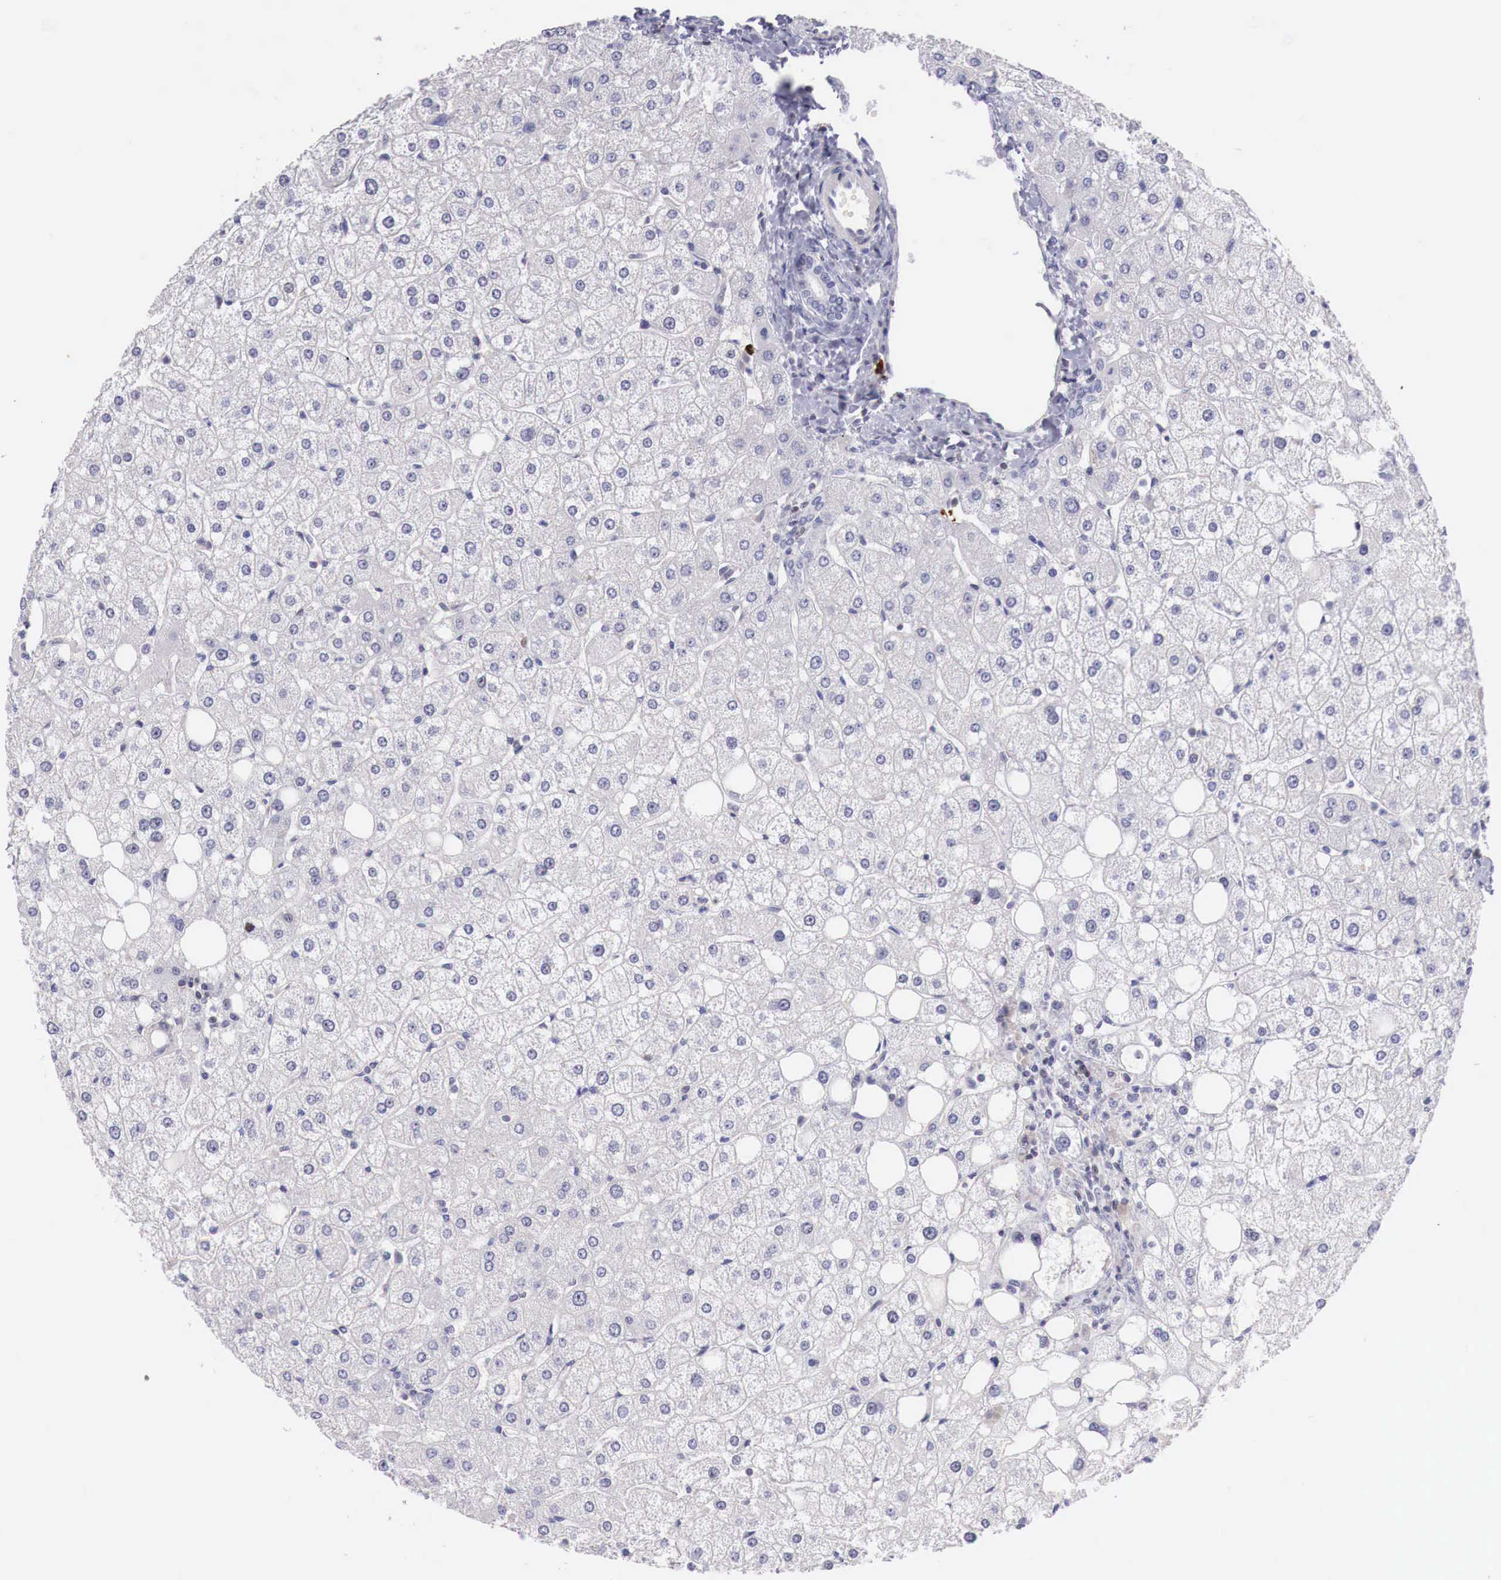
{"staining": {"intensity": "negative", "quantity": "none", "location": "none"}, "tissue": "liver", "cell_type": "Cholangiocytes", "image_type": "normal", "snomed": [{"axis": "morphology", "description": "Normal tissue, NOS"}, {"axis": "topography", "description": "Liver"}], "caption": "A high-resolution micrograph shows immunohistochemistry (IHC) staining of unremarkable liver, which reveals no significant staining in cholangiocytes. (DAB (3,3'-diaminobenzidine) IHC visualized using brightfield microscopy, high magnification).", "gene": "CLCN5", "patient": {"sex": "male", "age": 35}}